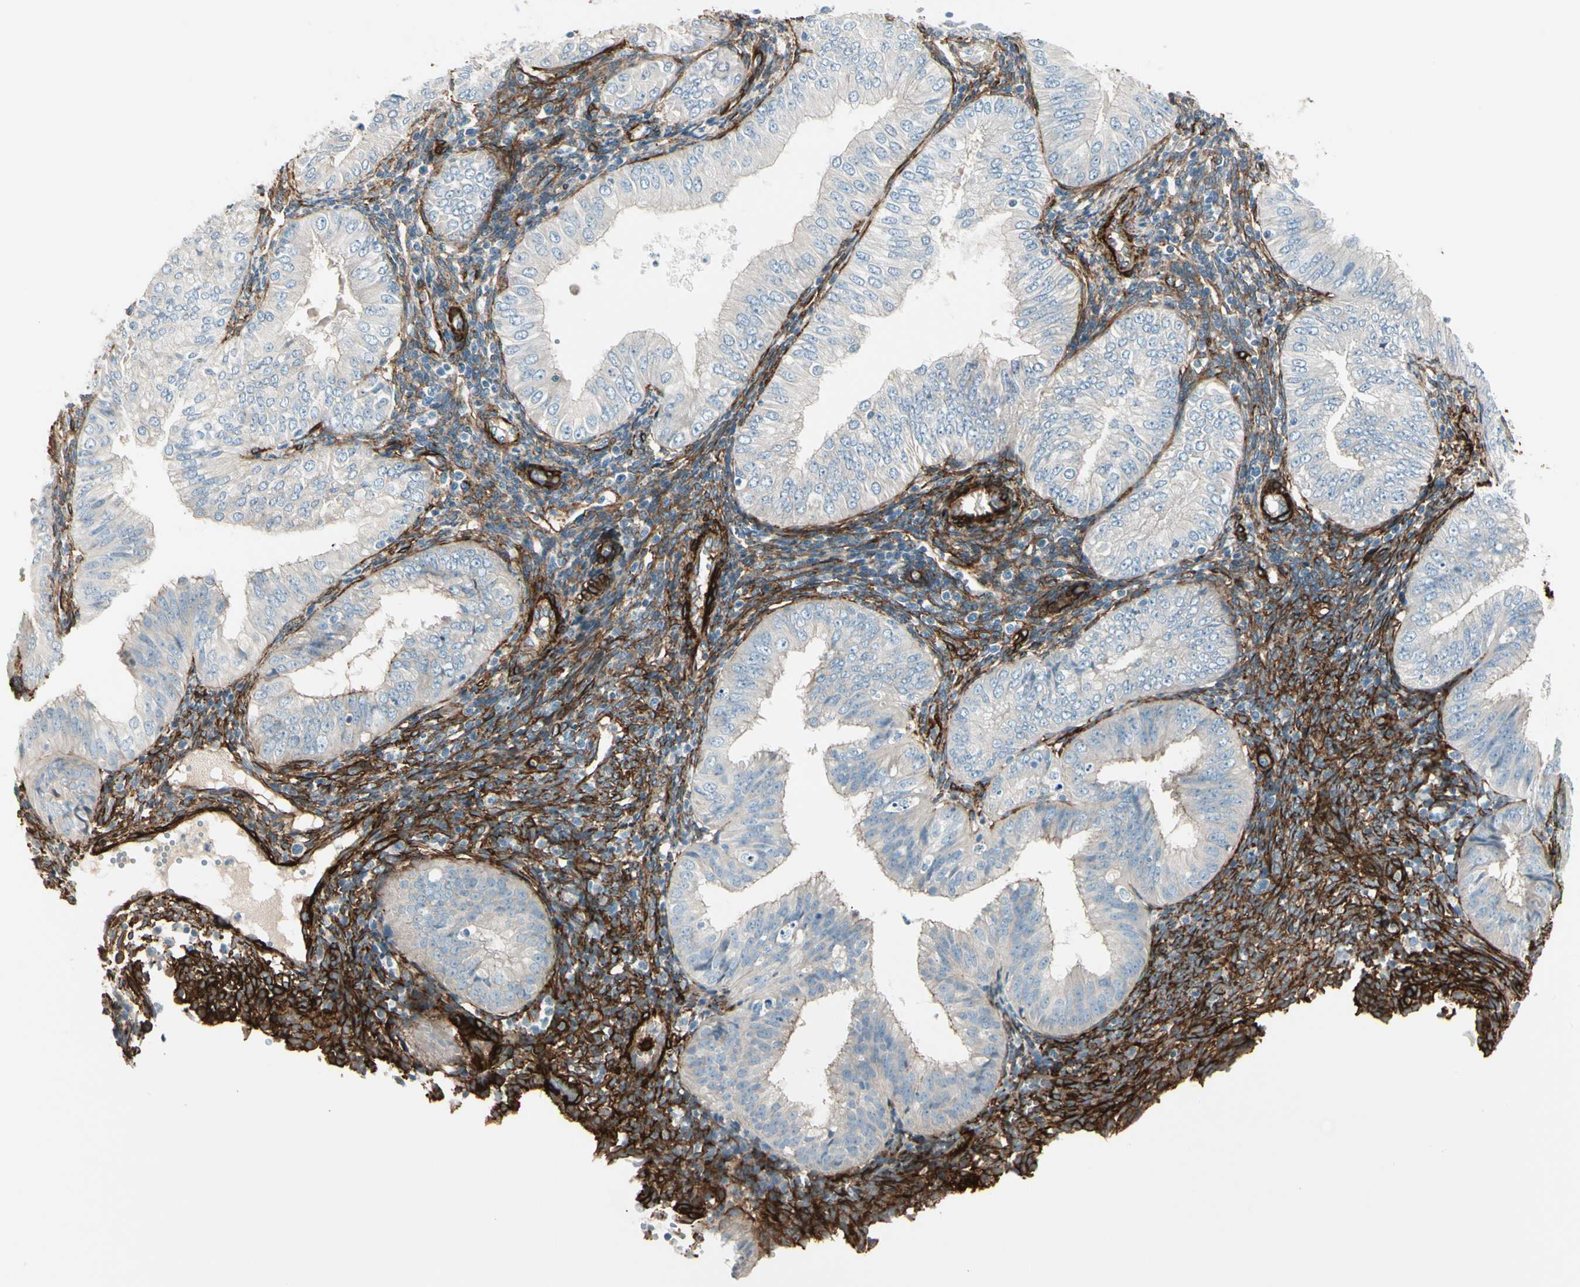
{"staining": {"intensity": "negative", "quantity": "none", "location": "none"}, "tissue": "endometrial cancer", "cell_type": "Tumor cells", "image_type": "cancer", "snomed": [{"axis": "morphology", "description": "Normal tissue, NOS"}, {"axis": "morphology", "description": "Adenocarcinoma, NOS"}, {"axis": "topography", "description": "Endometrium"}], "caption": "Tumor cells show no significant positivity in adenocarcinoma (endometrial).", "gene": "CALD1", "patient": {"sex": "female", "age": 53}}